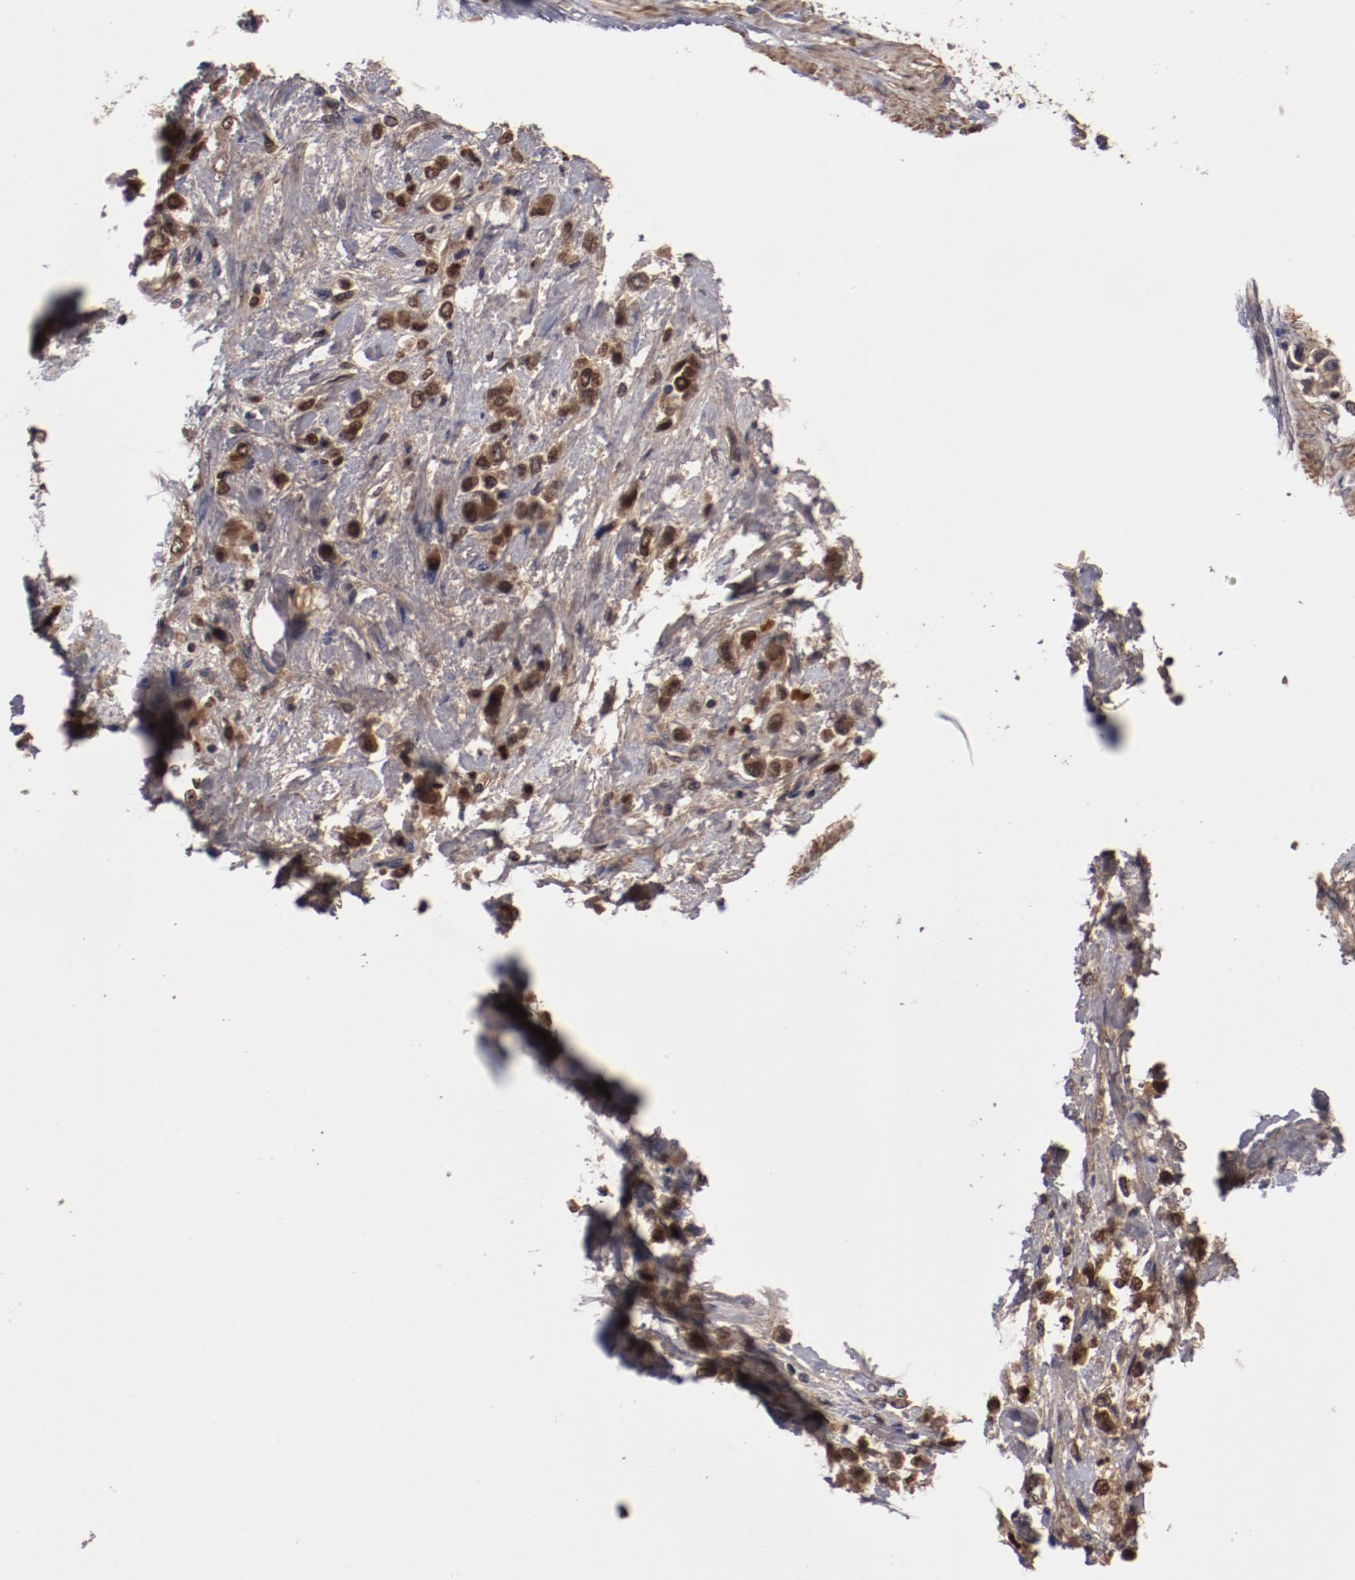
{"staining": {"intensity": "weak", "quantity": ">75%", "location": "cytoplasmic/membranous"}, "tissue": "stomach cancer", "cell_type": "Tumor cells", "image_type": "cancer", "snomed": [{"axis": "morphology", "description": "Adenocarcinoma, NOS"}, {"axis": "topography", "description": "Stomach, upper"}], "caption": "Immunohistochemical staining of stomach cancer (adenocarcinoma) demonstrates low levels of weak cytoplasmic/membranous protein expression in about >75% of tumor cells.", "gene": "SERPINA7", "patient": {"sex": "male", "age": 76}}